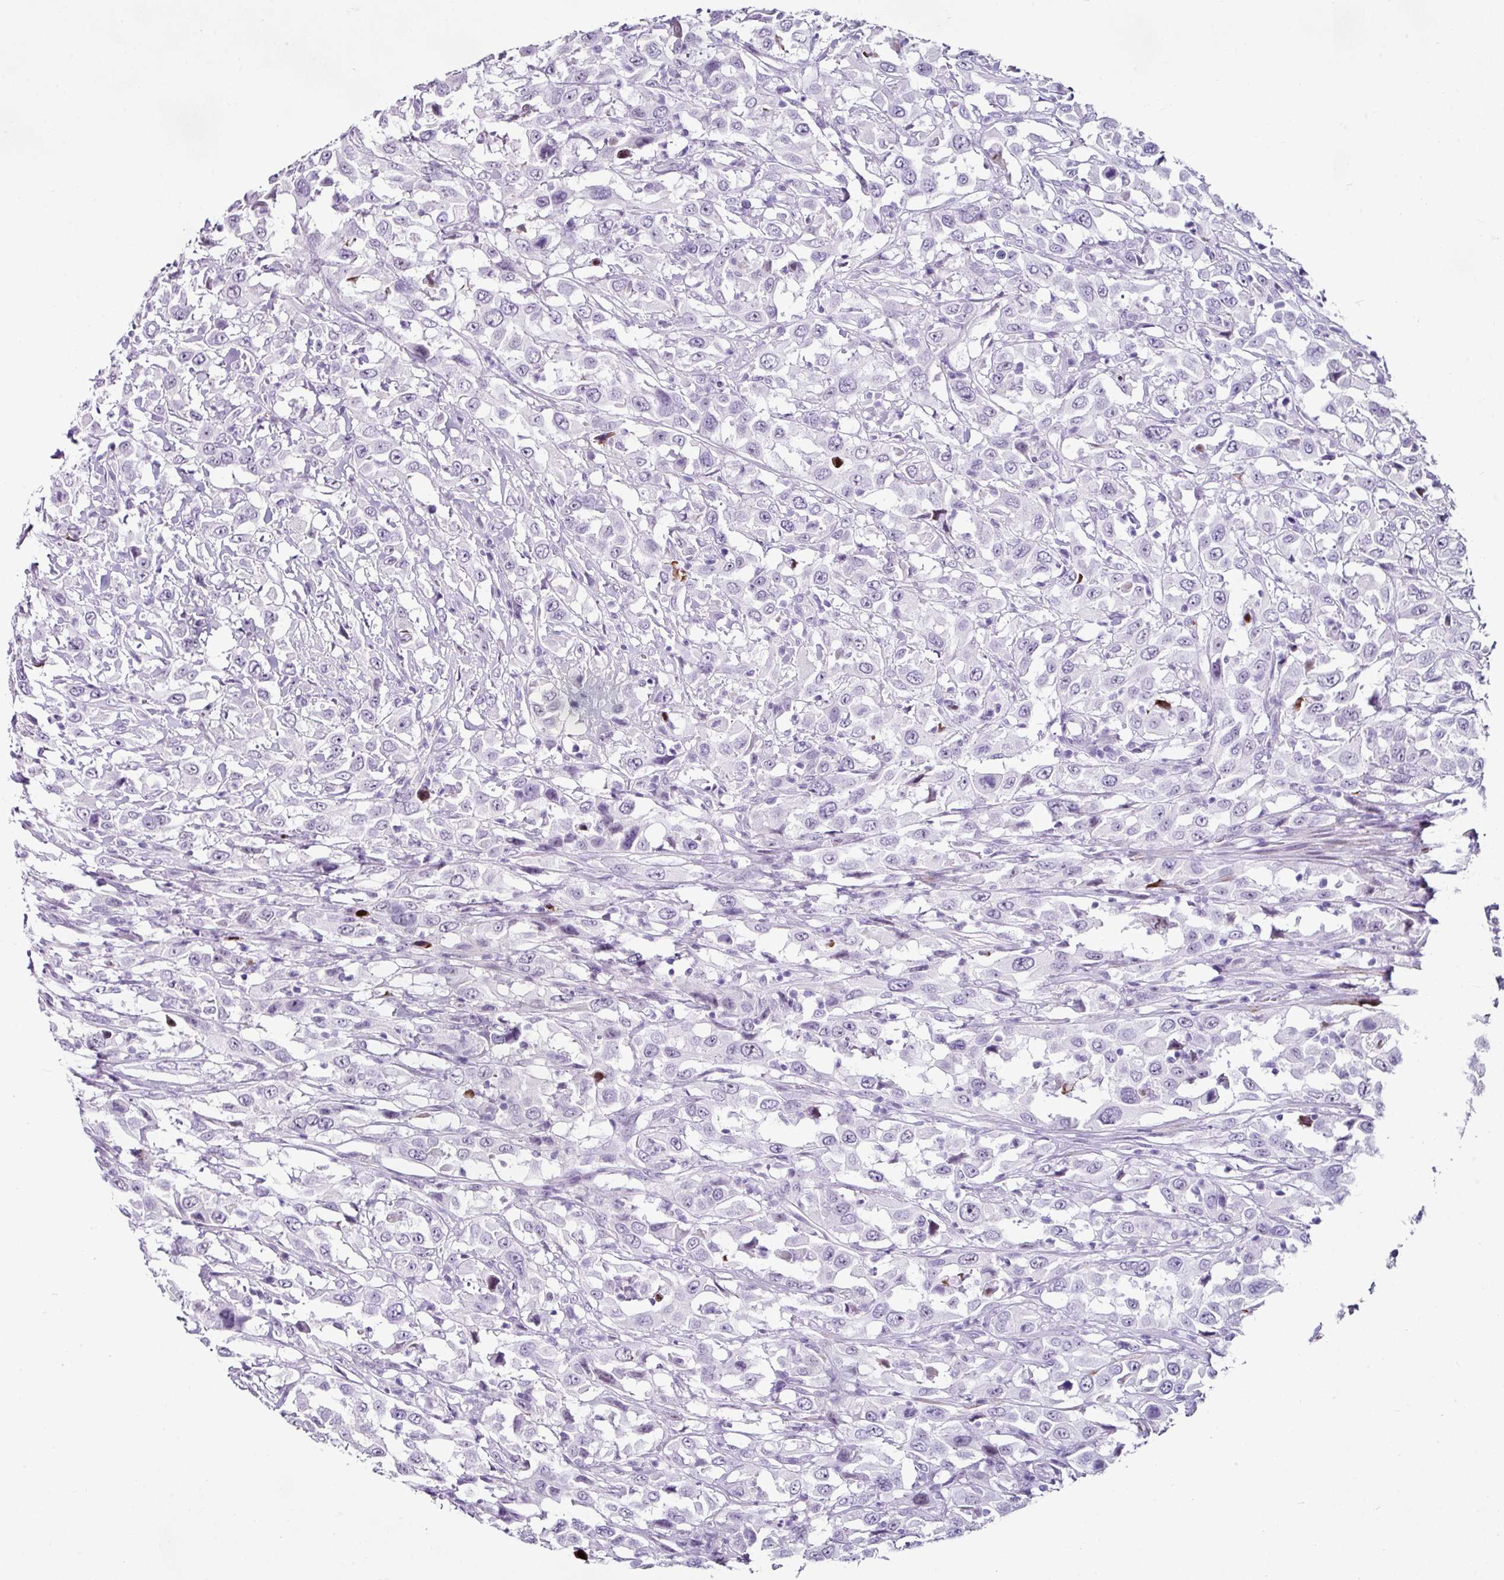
{"staining": {"intensity": "negative", "quantity": "none", "location": "none"}, "tissue": "urothelial cancer", "cell_type": "Tumor cells", "image_type": "cancer", "snomed": [{"axis": "morphology", "description": "Urothelial carcinoma, High grade"}, {"axis": "topography", "description": "Urinary bladder"}], "caption": "Immunohistochemistry image of neoplastic tissue: human high-grade urothelial carcinoma stained with DAB shows no significant protein staining in tumor cells. (Stains: DAB (3,3'-diaminobenzidine) immunohistochemistry with hematoxylin counter stain, Microscopy: brightfield microscopy at high magnification).", "gene": "TRA2A", "patient": {"sex": "male", "age": 61}}